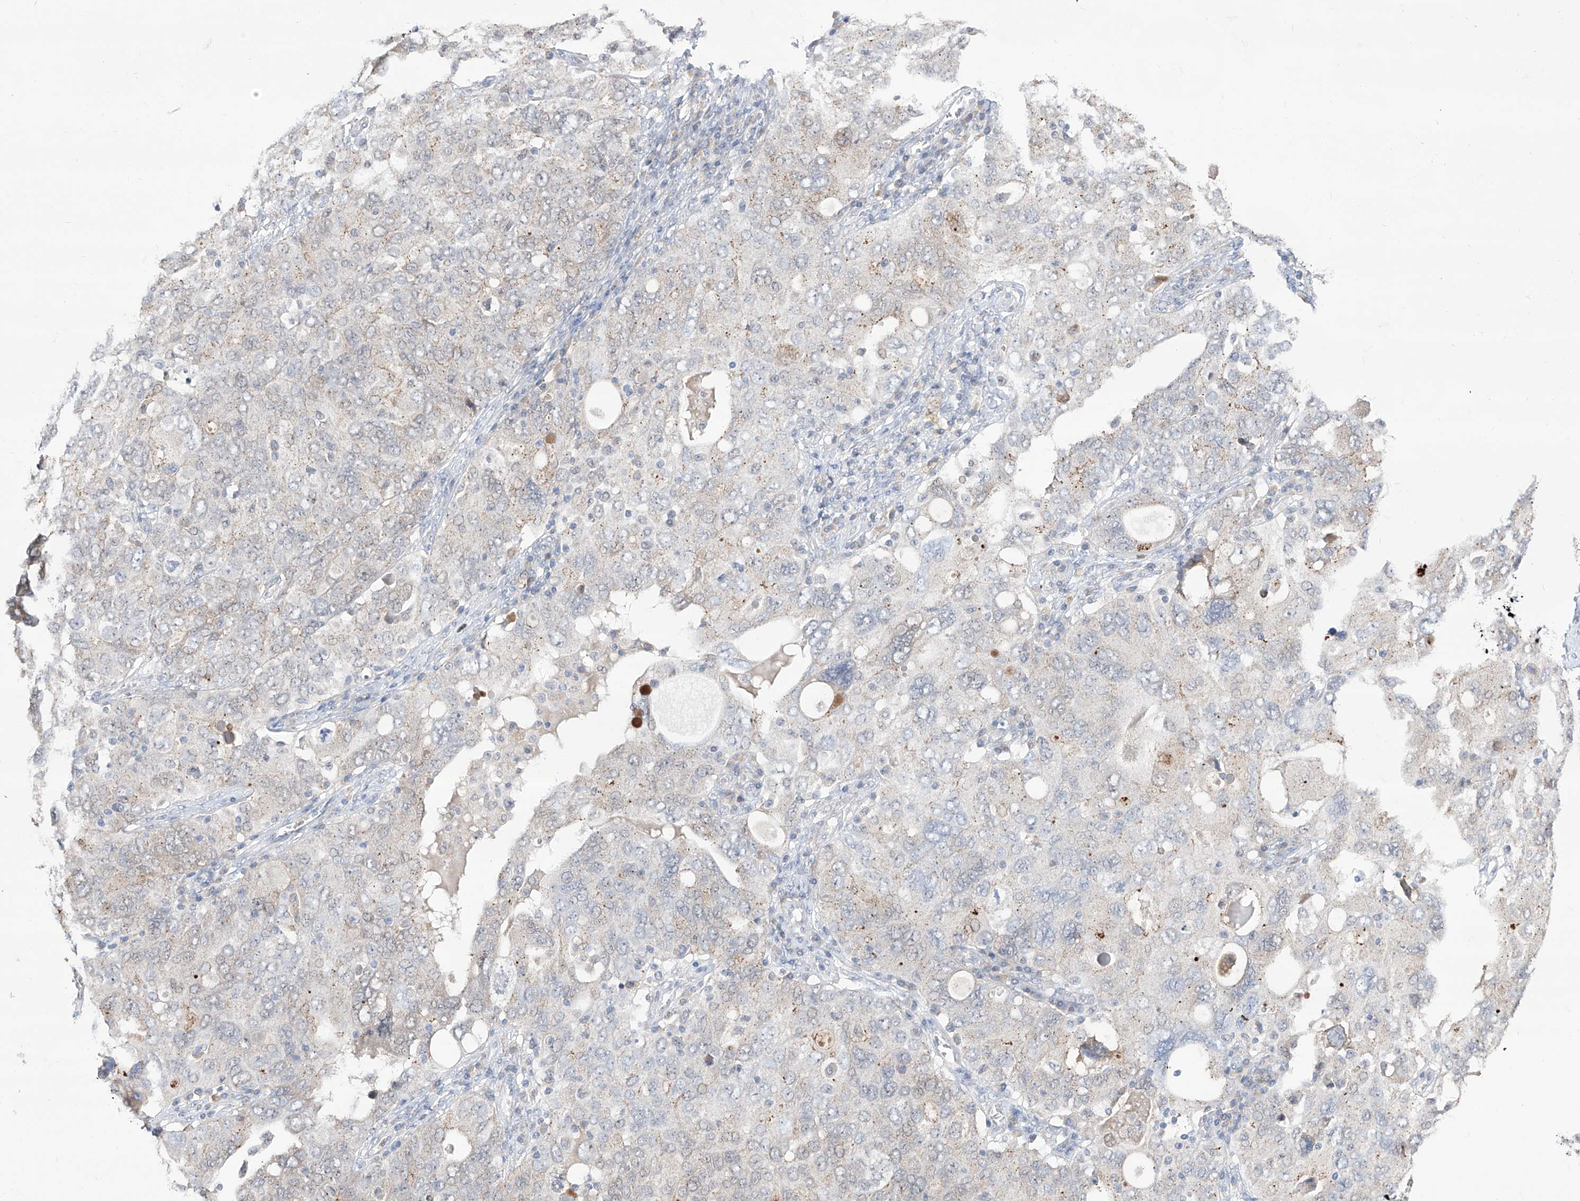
{"staining": {"intensity": "weak", "quantity": "<25%", "location": "nuclear"}, "tissue": "ovarian cancer", "cell_type": "Tumor cells", "image_type": "cancer", "snomed": [{"axis": "morphology", "description": "Carcinoma, endometroid"}, {"axis": "topography", "description": "Ovary"}], "caption": "This photomicrograph is of ovarian endometroid carcinoma stained with IHC to label a protein in brown with the nuclei are counter-stained blue. There is no expression in tumor cells. (Immunohistochemistry (ihc), brightfield microscopy, high magnification).", "gene": "BROX", "patient": {"sex": "female", "age": 62}}